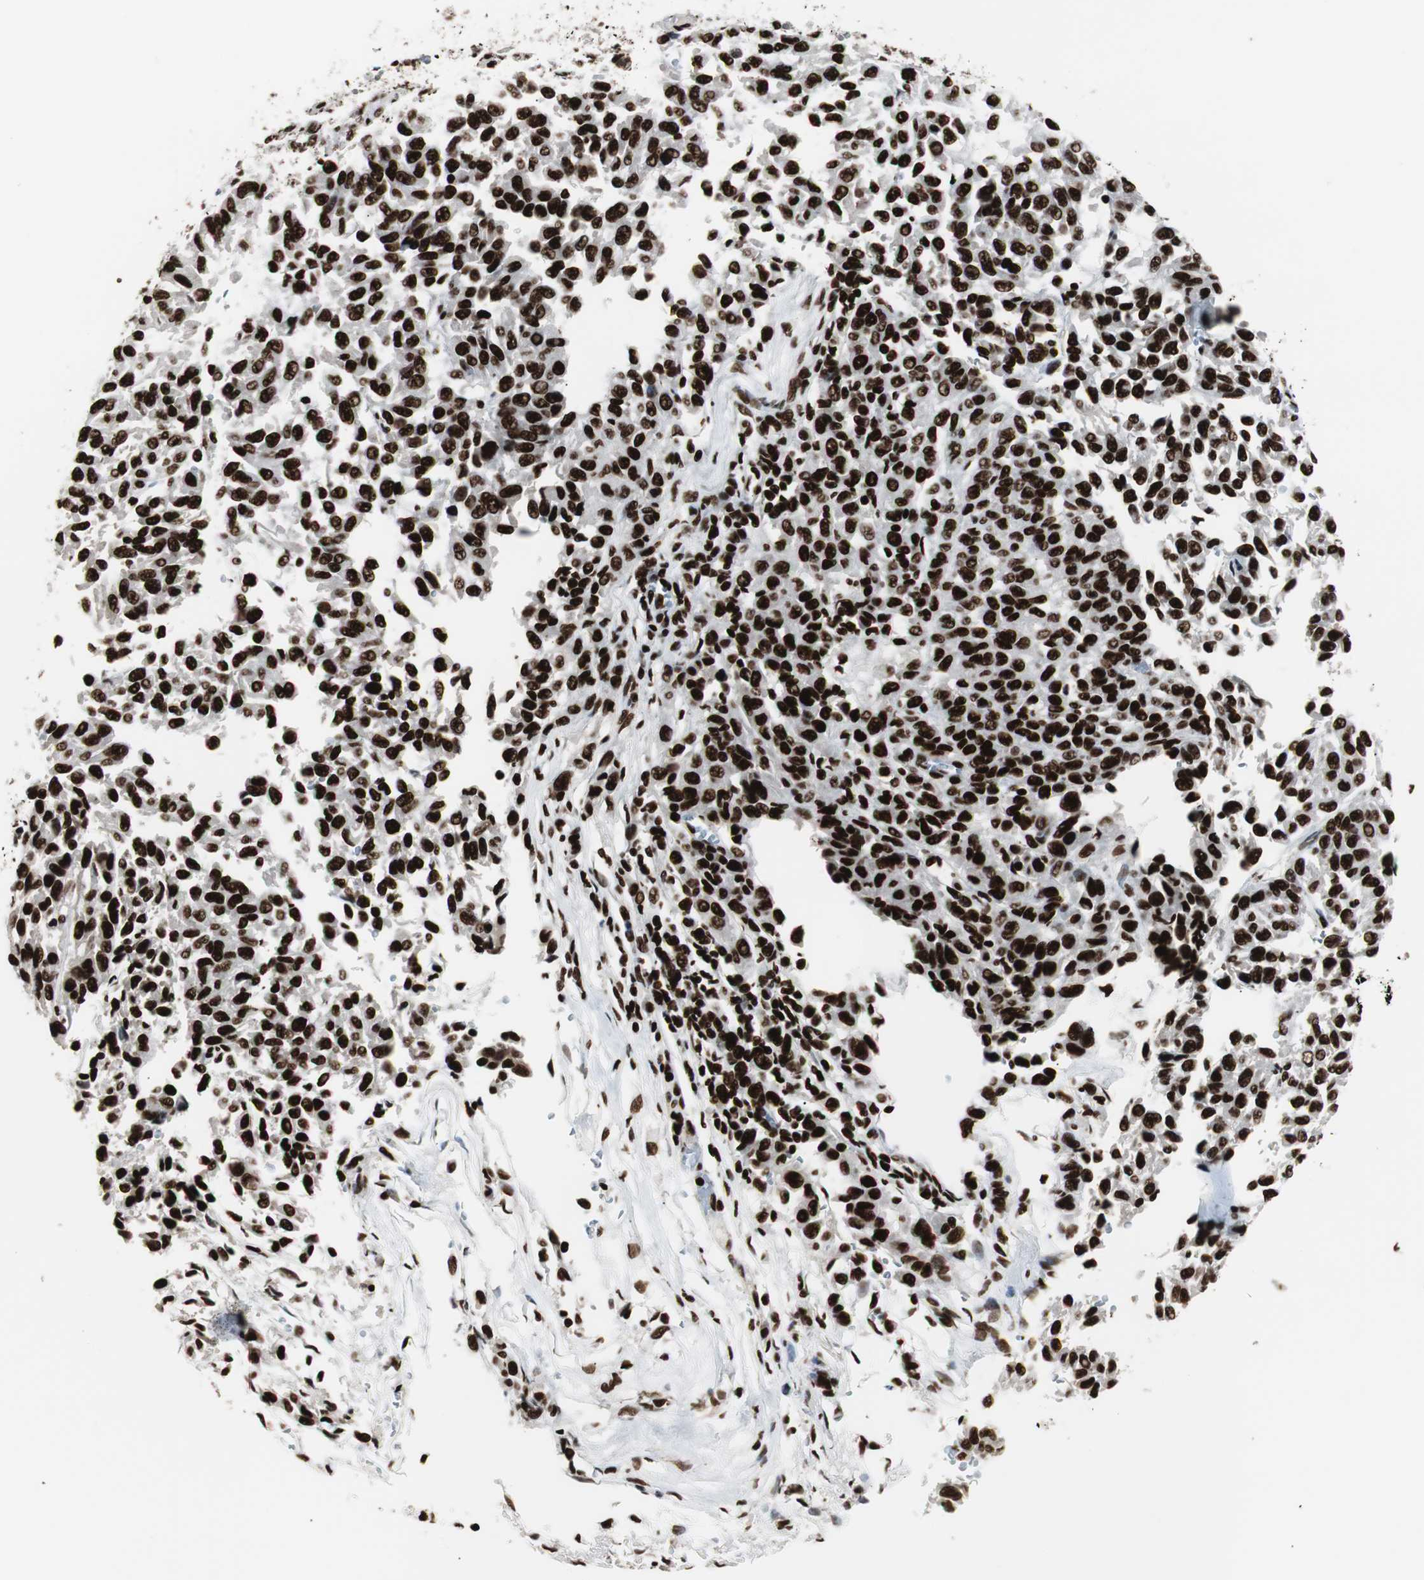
{"staining": {"intensity": "strong", "quantity": ">75%", "location": "nuclear"}, "tissue": "melanoma", "cell_type": "Tumor cells", "image_type": "cancer", "snomed": [{"axis": "morphology", "description": "Malignant melanoma, Metastatic site"}, {"axis": "topography", "description": "Lung"}], "caption": "An immunohistochemistry micrograph of neoplastic tissue is shown. Protein staining in brown highlights strong nuclear positivity in melanoma within tumor cells. The protein is stained brown, and the nuclei are stained in blue (DAB IHC with brightfield microscopy, high magnification).", "gene": "MTA2", "patient": {"sex": "male", "age": 64}}